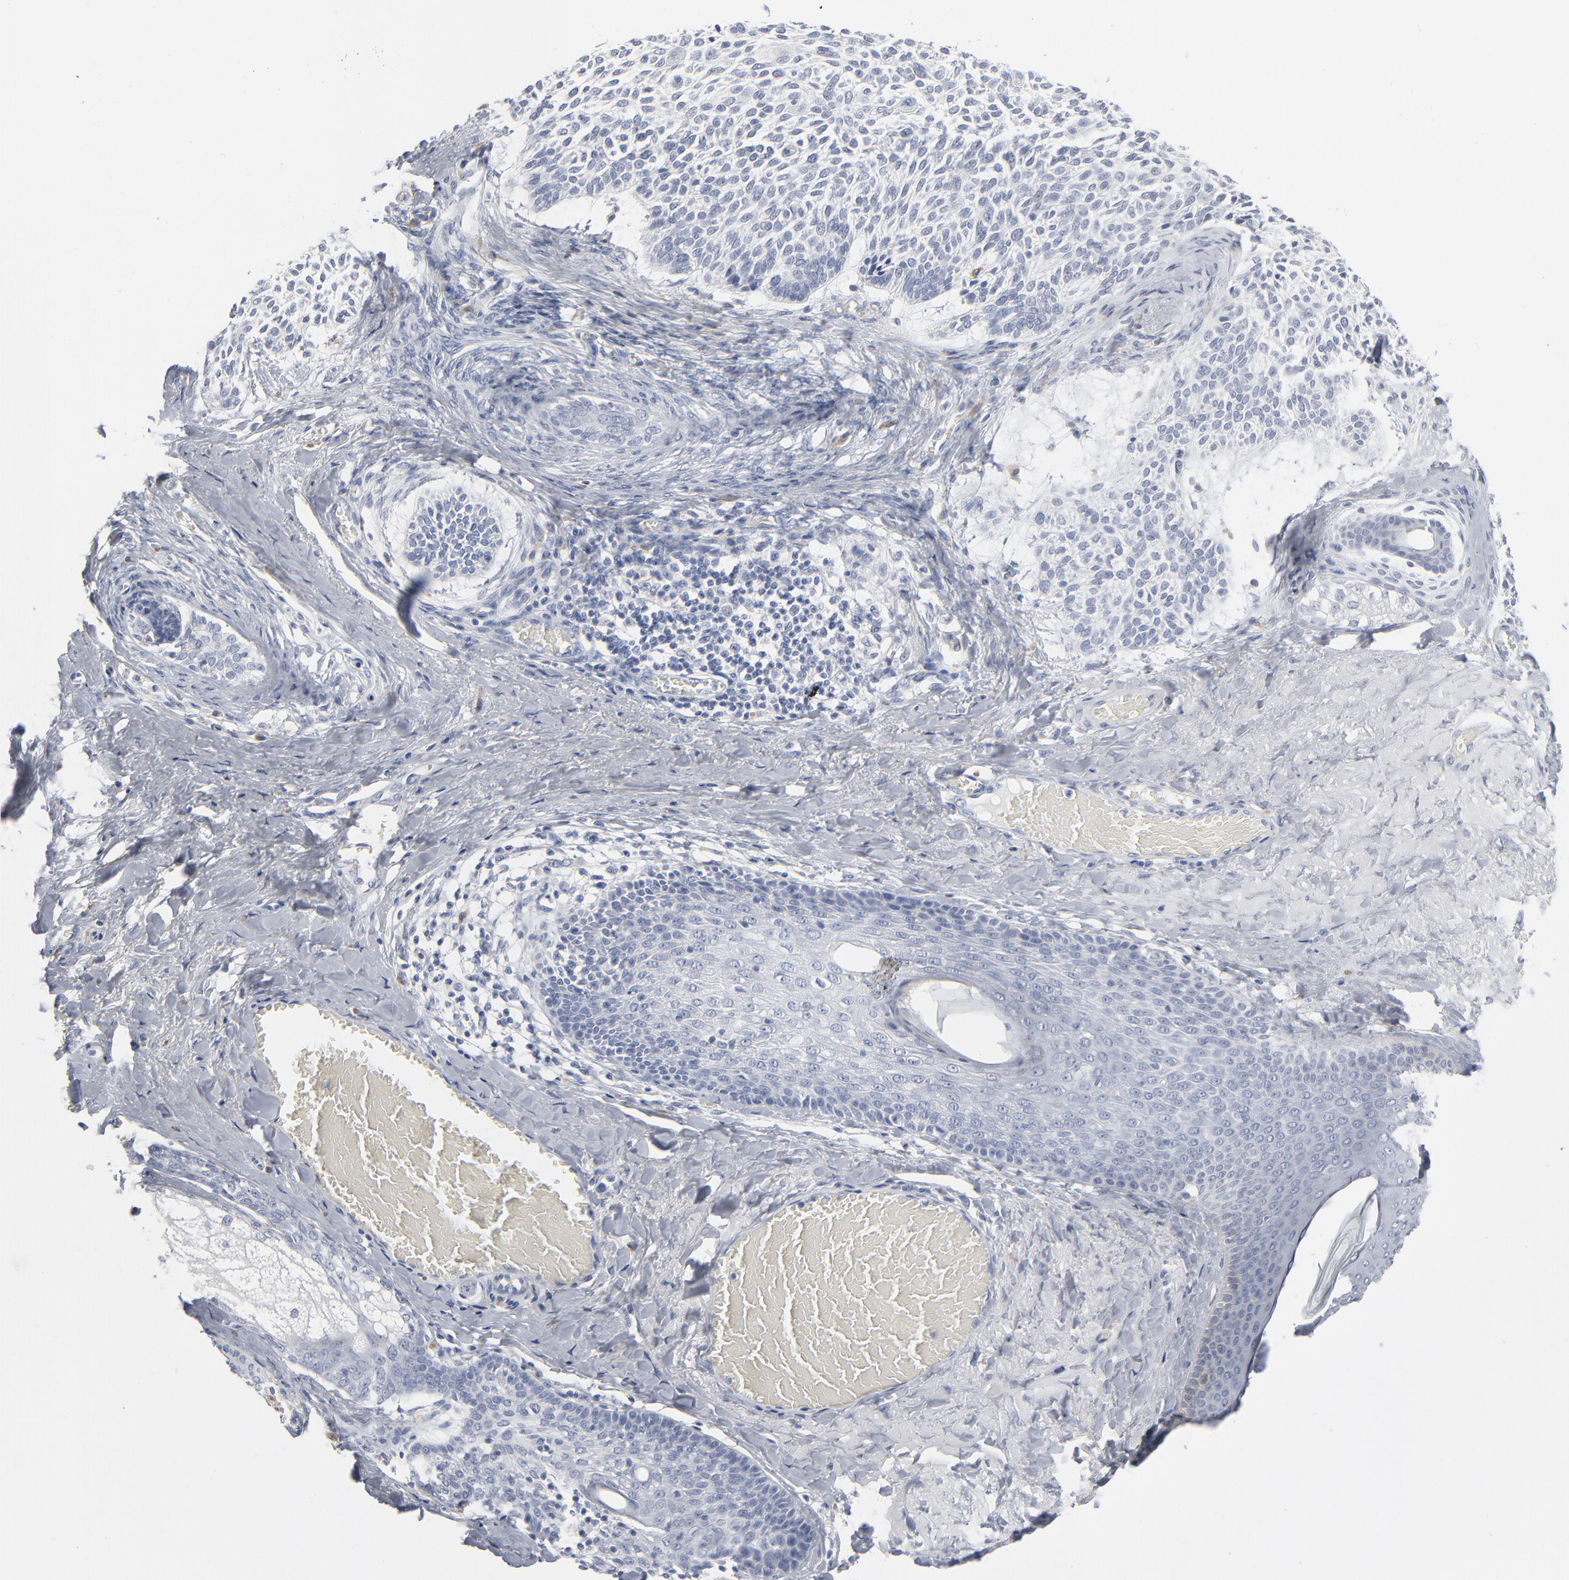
{"staining": {"intensity": "negative", "quantity": "none", "location": "none"}, "tissue": "skin cancer", "cell_type": "Tumor cells", "image_type": "cancer", "snomed": [{"axis": "morphology", "description": "Normal tissue, NOS"}, {"axis": "morphology", "description": "Basal cell carcinoma"}, {"axis": "topography", "description": "Skin"}], "caption": "A histopathology image of skin cancer (basal cell carcinoma) stained for a protein displays no brown staining in tumor cells. (DAB (3,3'-diaminobenzidine) IHC visualized using brightfield microscopy, high magnification).", "gene": "PAGE1", "patient": {"sex": "female", "age": 70}}